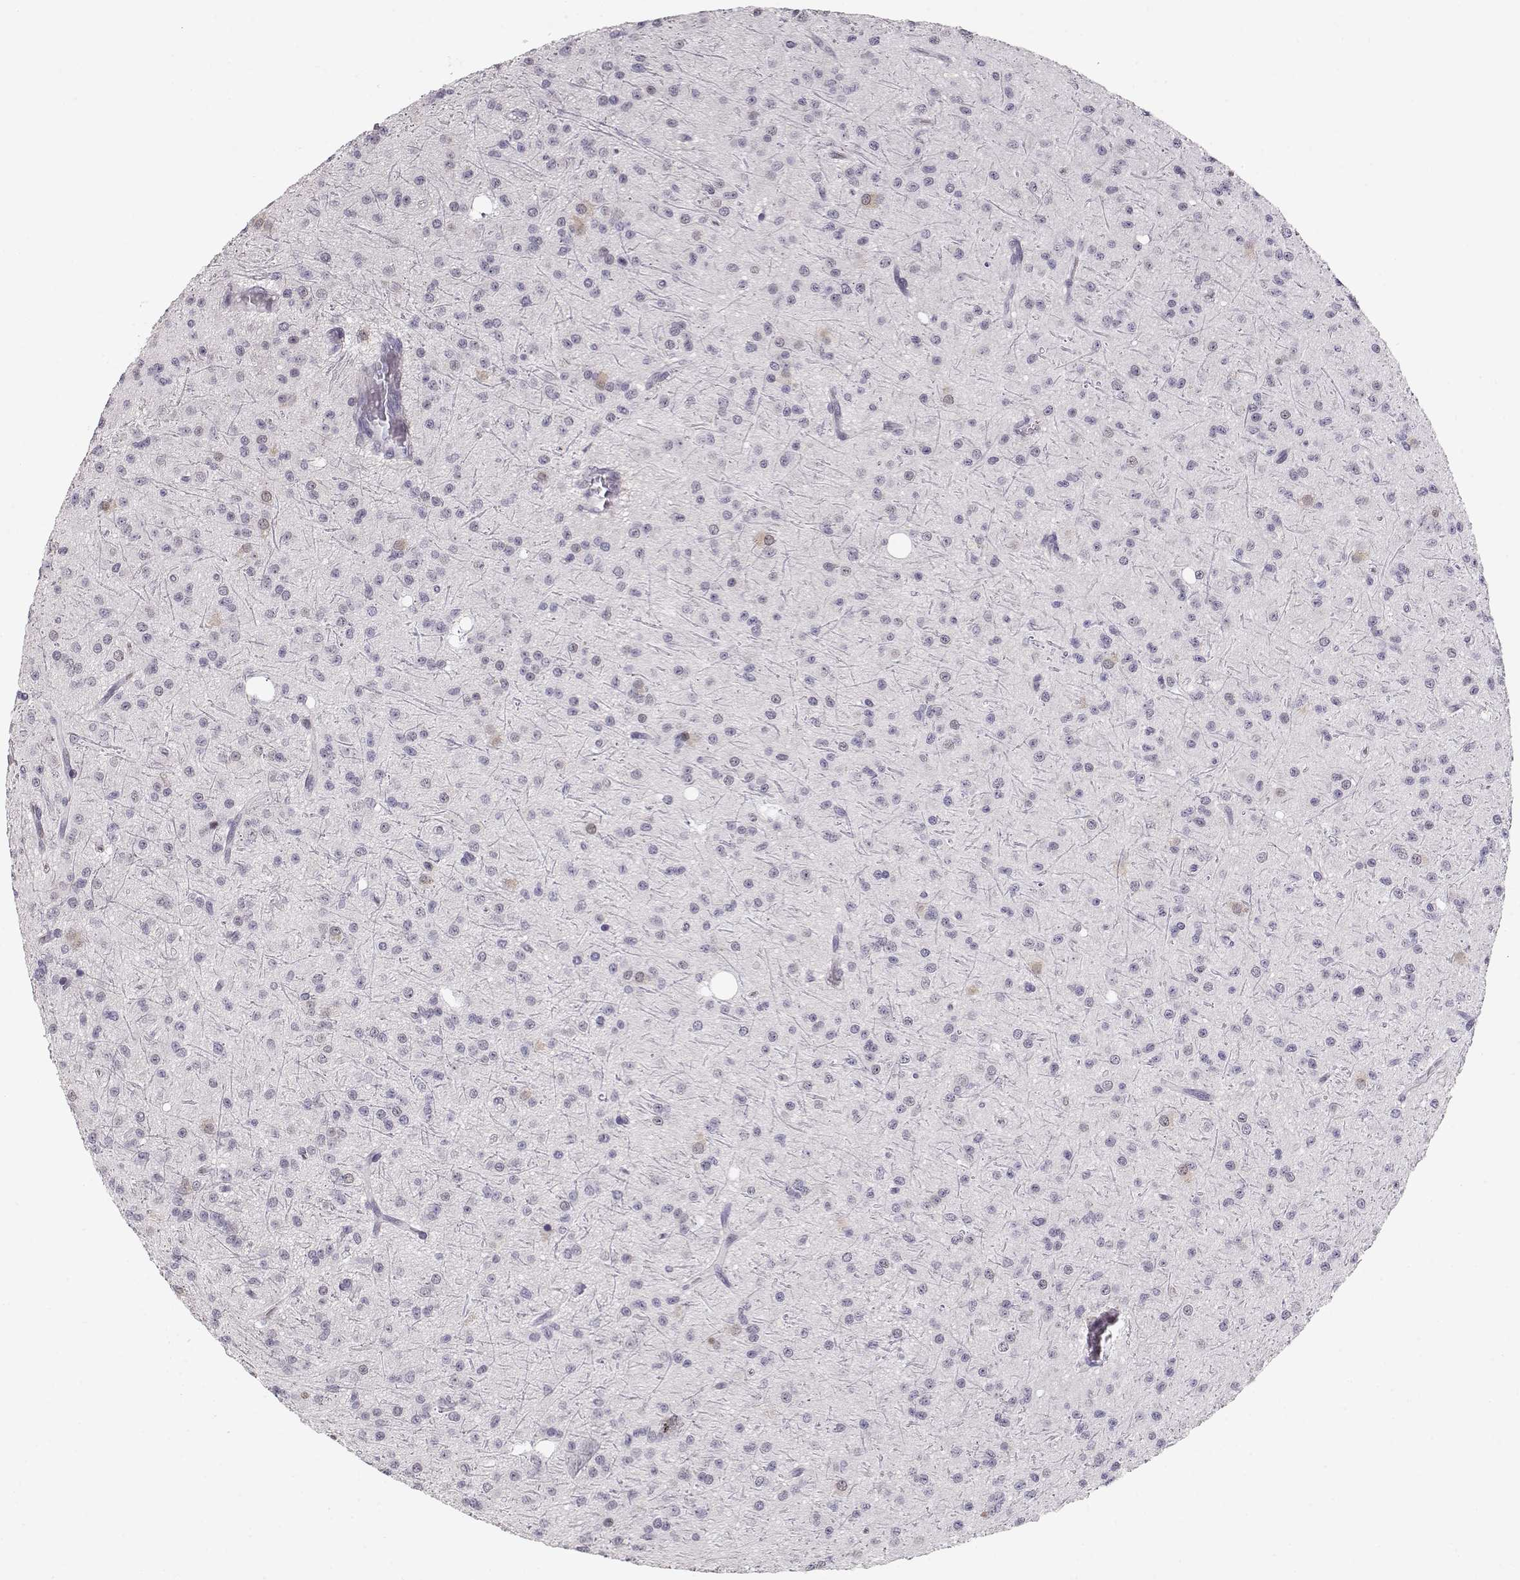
{"staining": {"intensity": "negative", "quantity": "none", "location": "none"}, "tissue": "glioma", "cell_type": "Tumor cells", "image_type": "cancer", "snomed": [{"axis": "morphology", "description": "Glioma, malignant, Low grade"}, {"axis": "topography", "description": "Brain"}], "caption": "High power microscopy micrograph of an immunohistochemistry micrograph of glioma, revealing no significant expression in tumor cells.", "gene": "TEPP", "patient": {"sex": "male", "age": 27}}